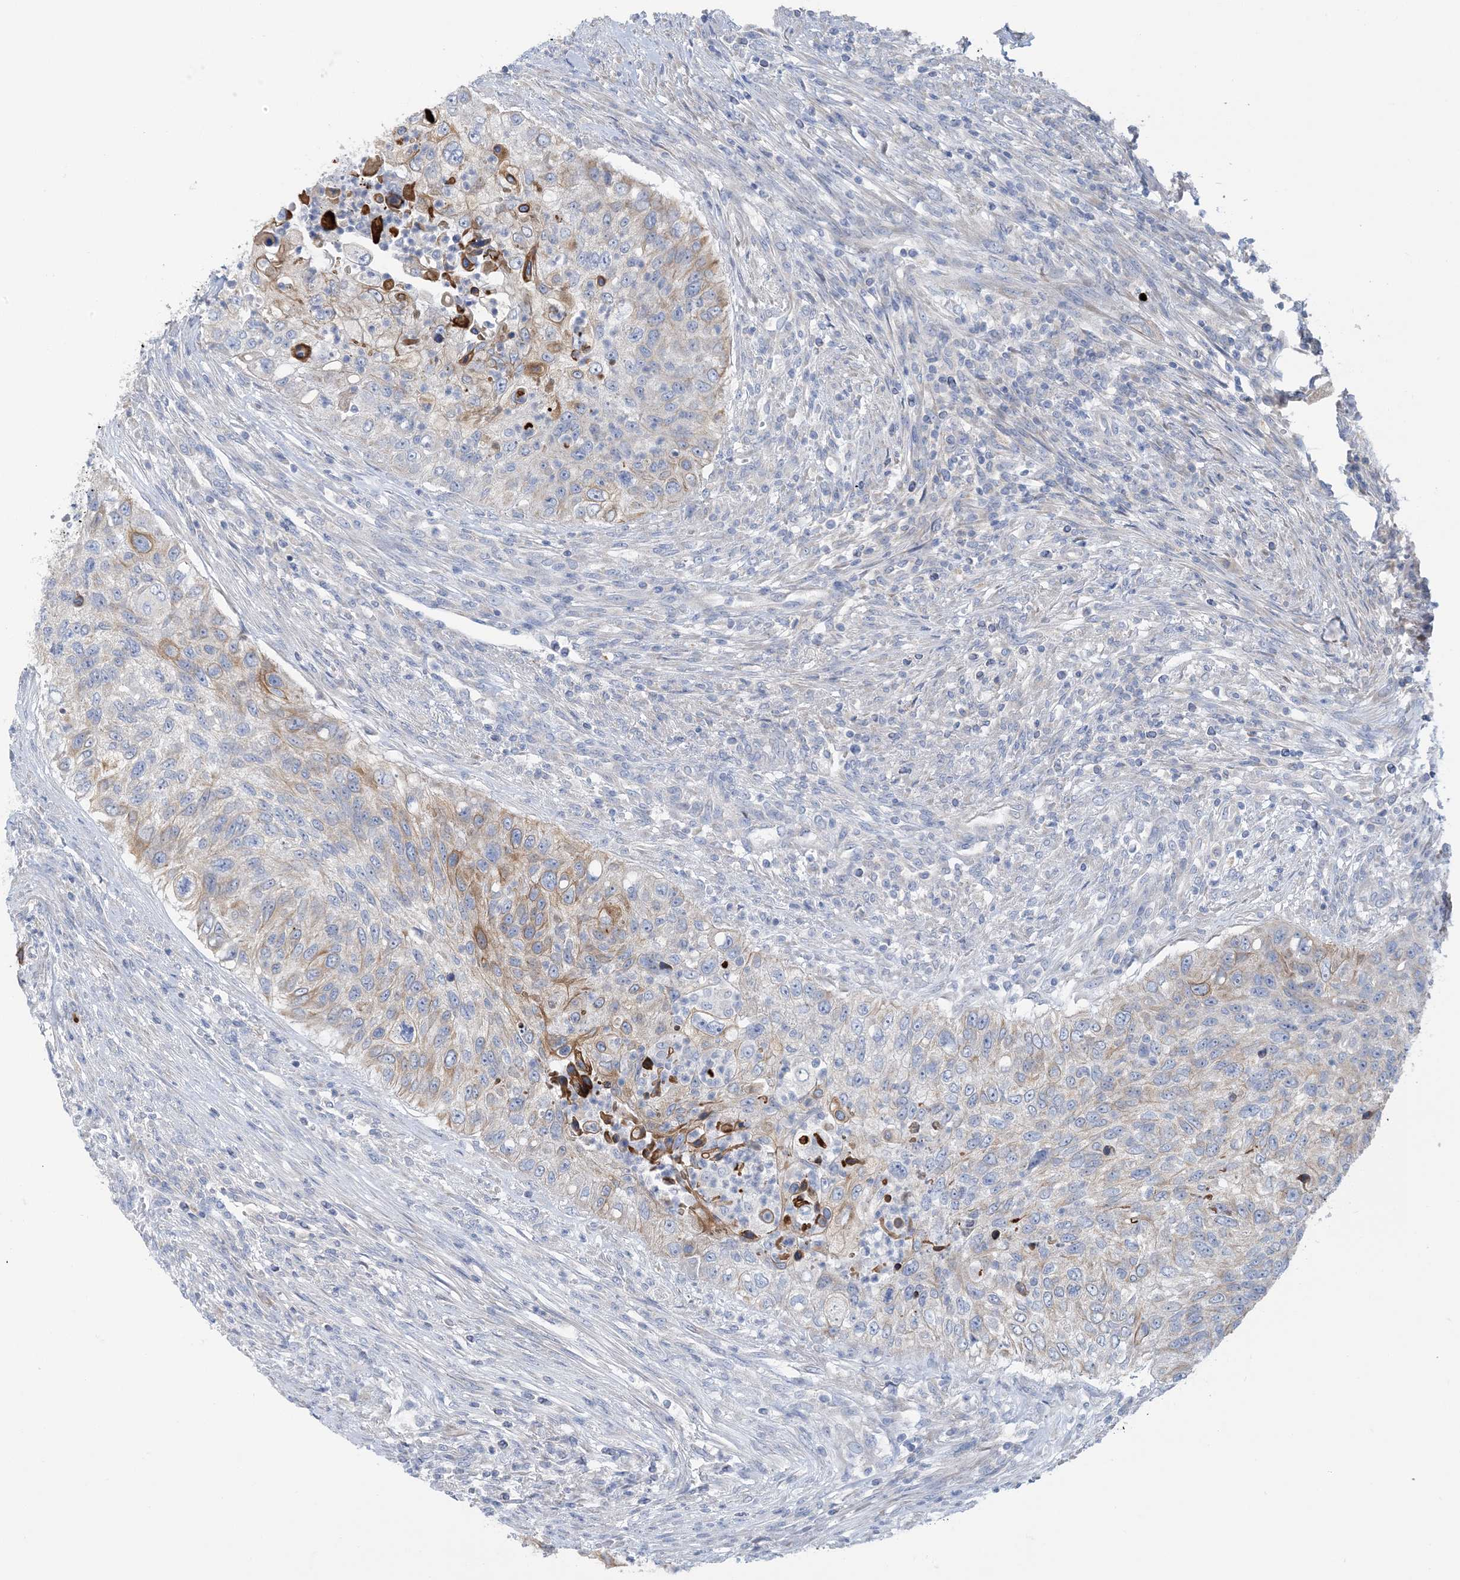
{"staining": {"intensity": "moderate", "quantity": "<25%", "location": "cytoplasmic/membranous"}, "tissue": "urothelial cancer", "cell_type": "Tumor cells", "image_type": "cancer", "snomed": [{"axis": "morphology", "description": "Urothelial carcinoma, High grade"}, {"axis": "topography", "description": "Urinary bladder"}], "caption": "The photomicrograph displays a brown stain indicating the presence of a protein in the cytoplasmic/membranous of tumor cells in high-grade urothelial carcinoma.", "gene": "ZCCHC18", "patient": {"sex": "female", "age": 60}}